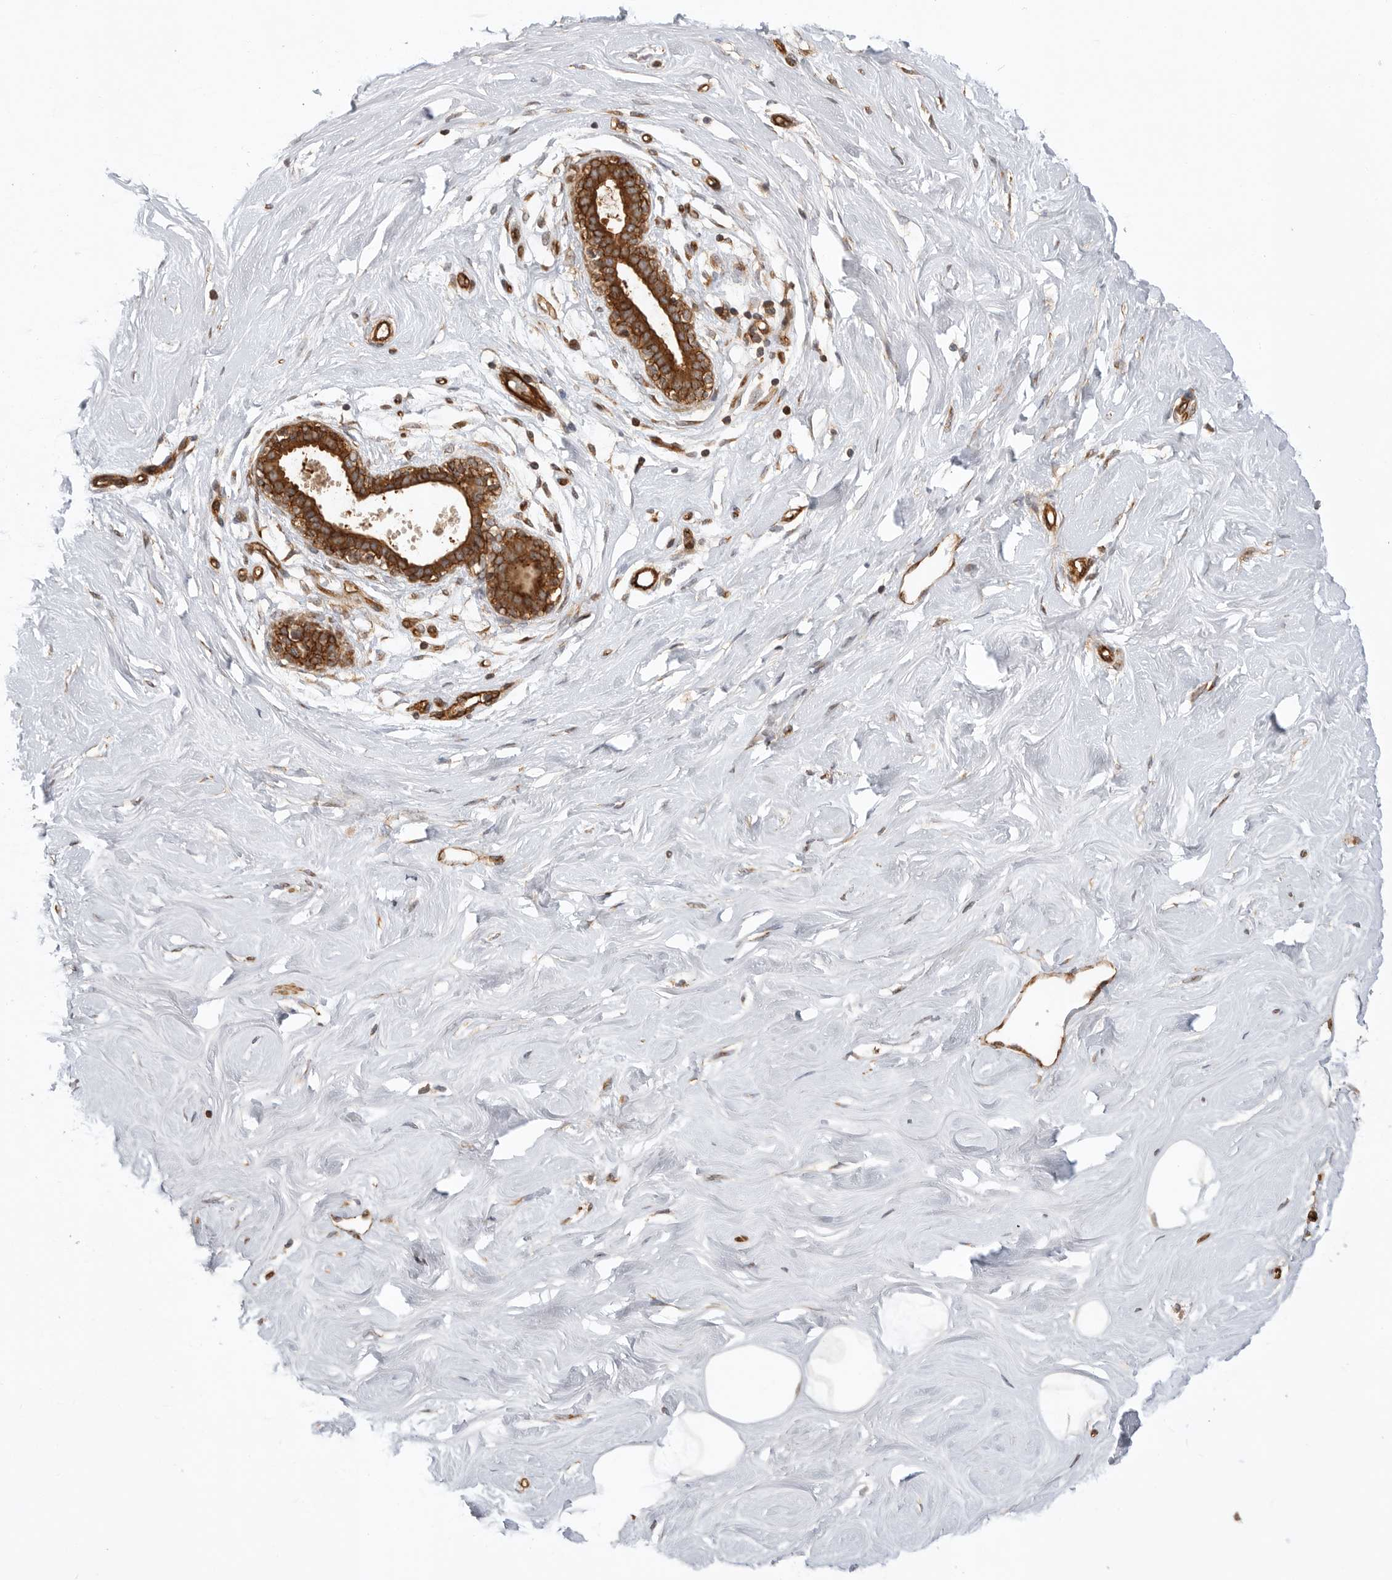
{"staining": {"intensity": "negative", "quantity": "none", "location": "none"}, "tissue": "breast", "cell_type": "Adipocytes", "image_type": "normal", "snomed": [{"axis": "morphology", "description": "Normal tissue, NOS"}, {"axis": "topography", "description": "Breast"}], "caption": "A high-resolution photomicrograph shows IHC staining of unremarkable breast, which reveals no significant positivity in adipocytes.", "gene": "GPATCH2", "patient": {"sex": "female", "age": 23}}